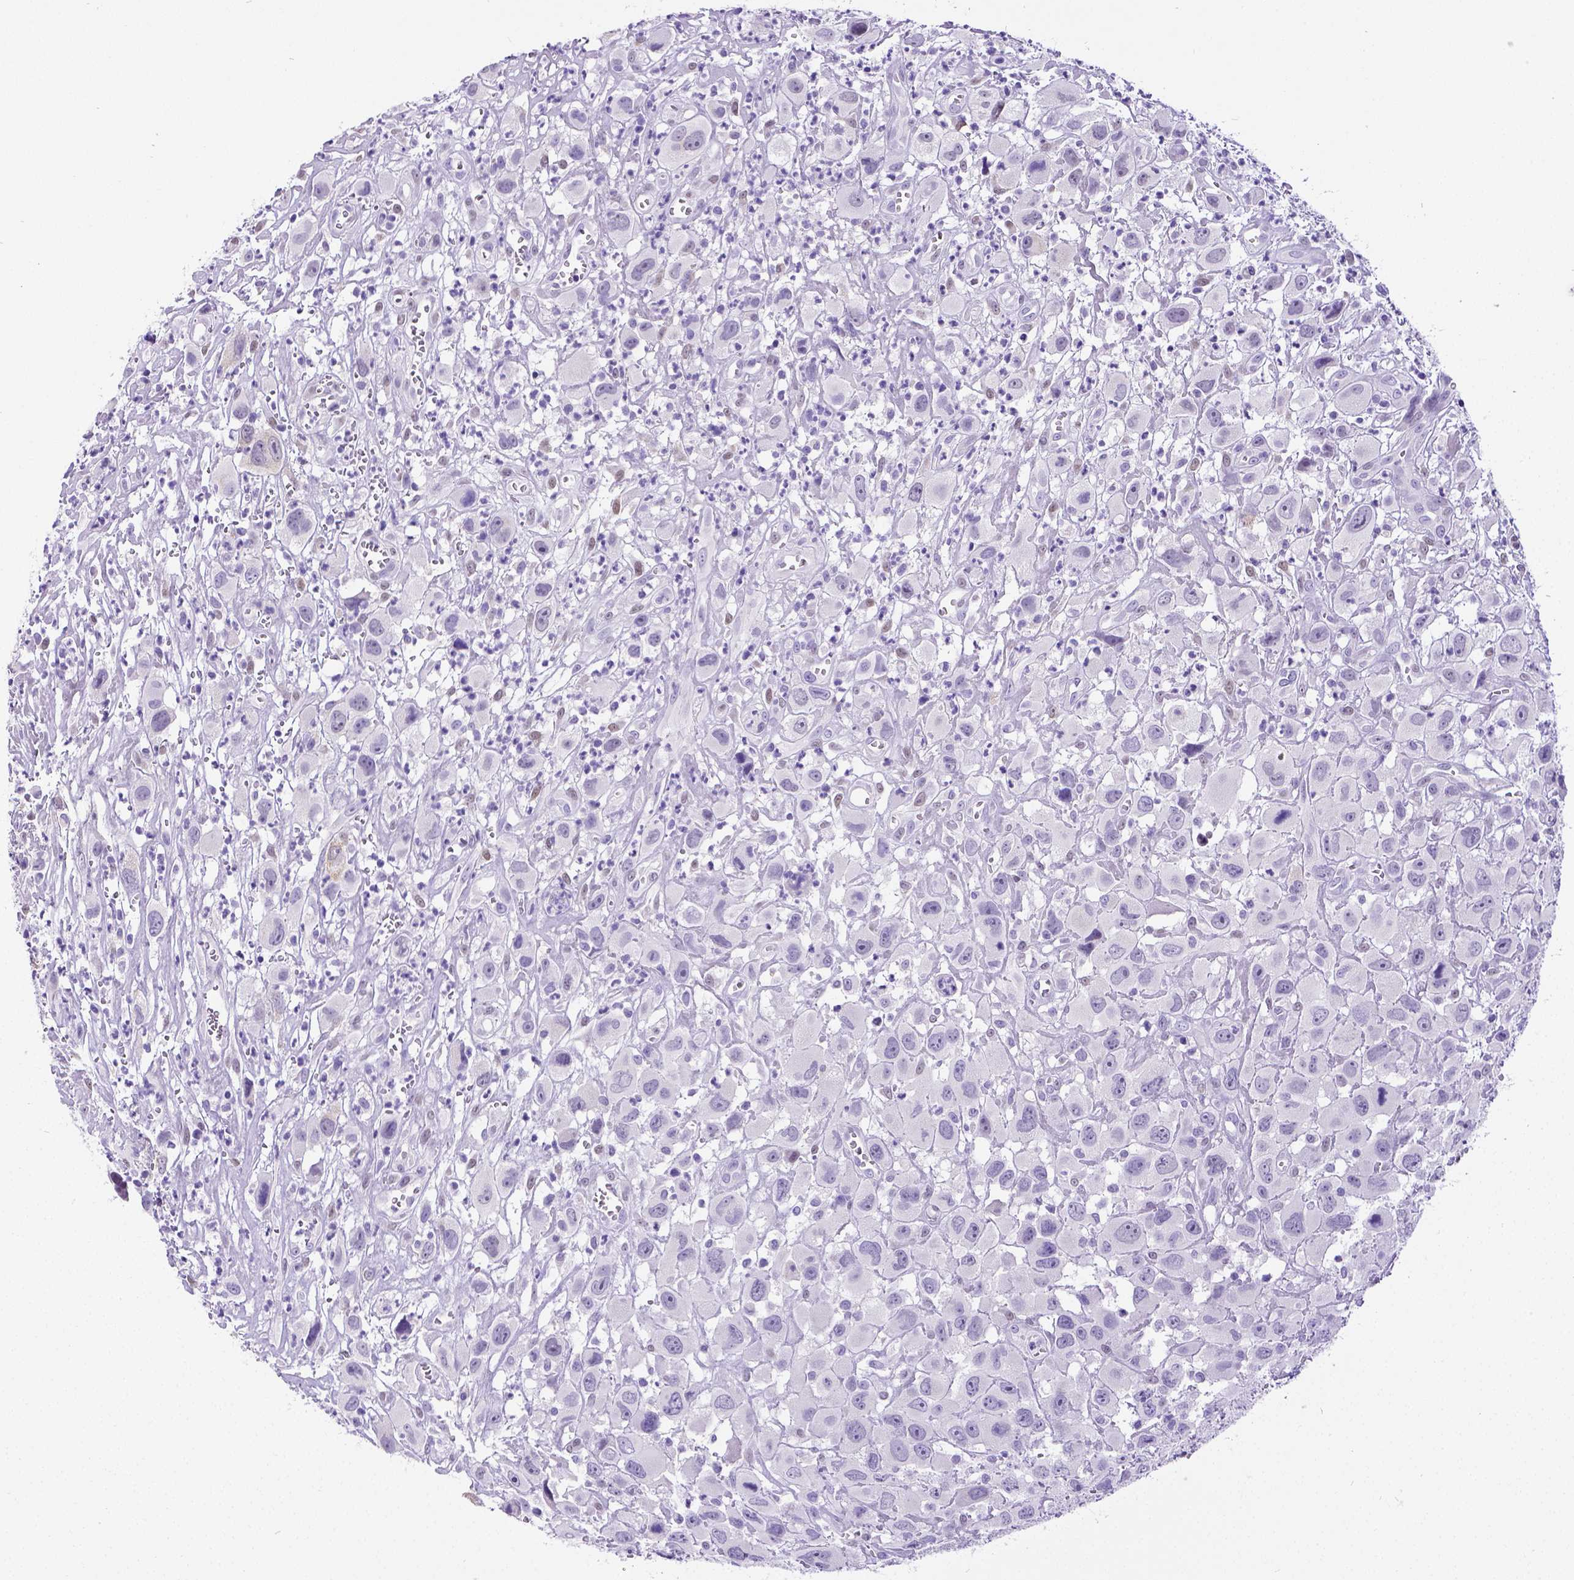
{"staining": {"intensity": "negative", "quantity": "none", "location": "none"}, "tissue": "head and neck cancer", "cell_type": "Tumor cells", "image_type": "cancer", "snomed": [{"axis": "morphology", "description": "Squamous cell carcinoma, NOS"}, {"axis": "morphology", "description": "Squamous cell carcinoma, metastatic, NOS"}, {"axis": "topography", "description": "Oral tissue"}, {"axis": "topography", "description": "Head-Neck"}], "caption": "Tumor cells show no significant protein expression in head and neck cancer.", "gene": "SATB2", "patient": {"sex": "female", "age": 85}}